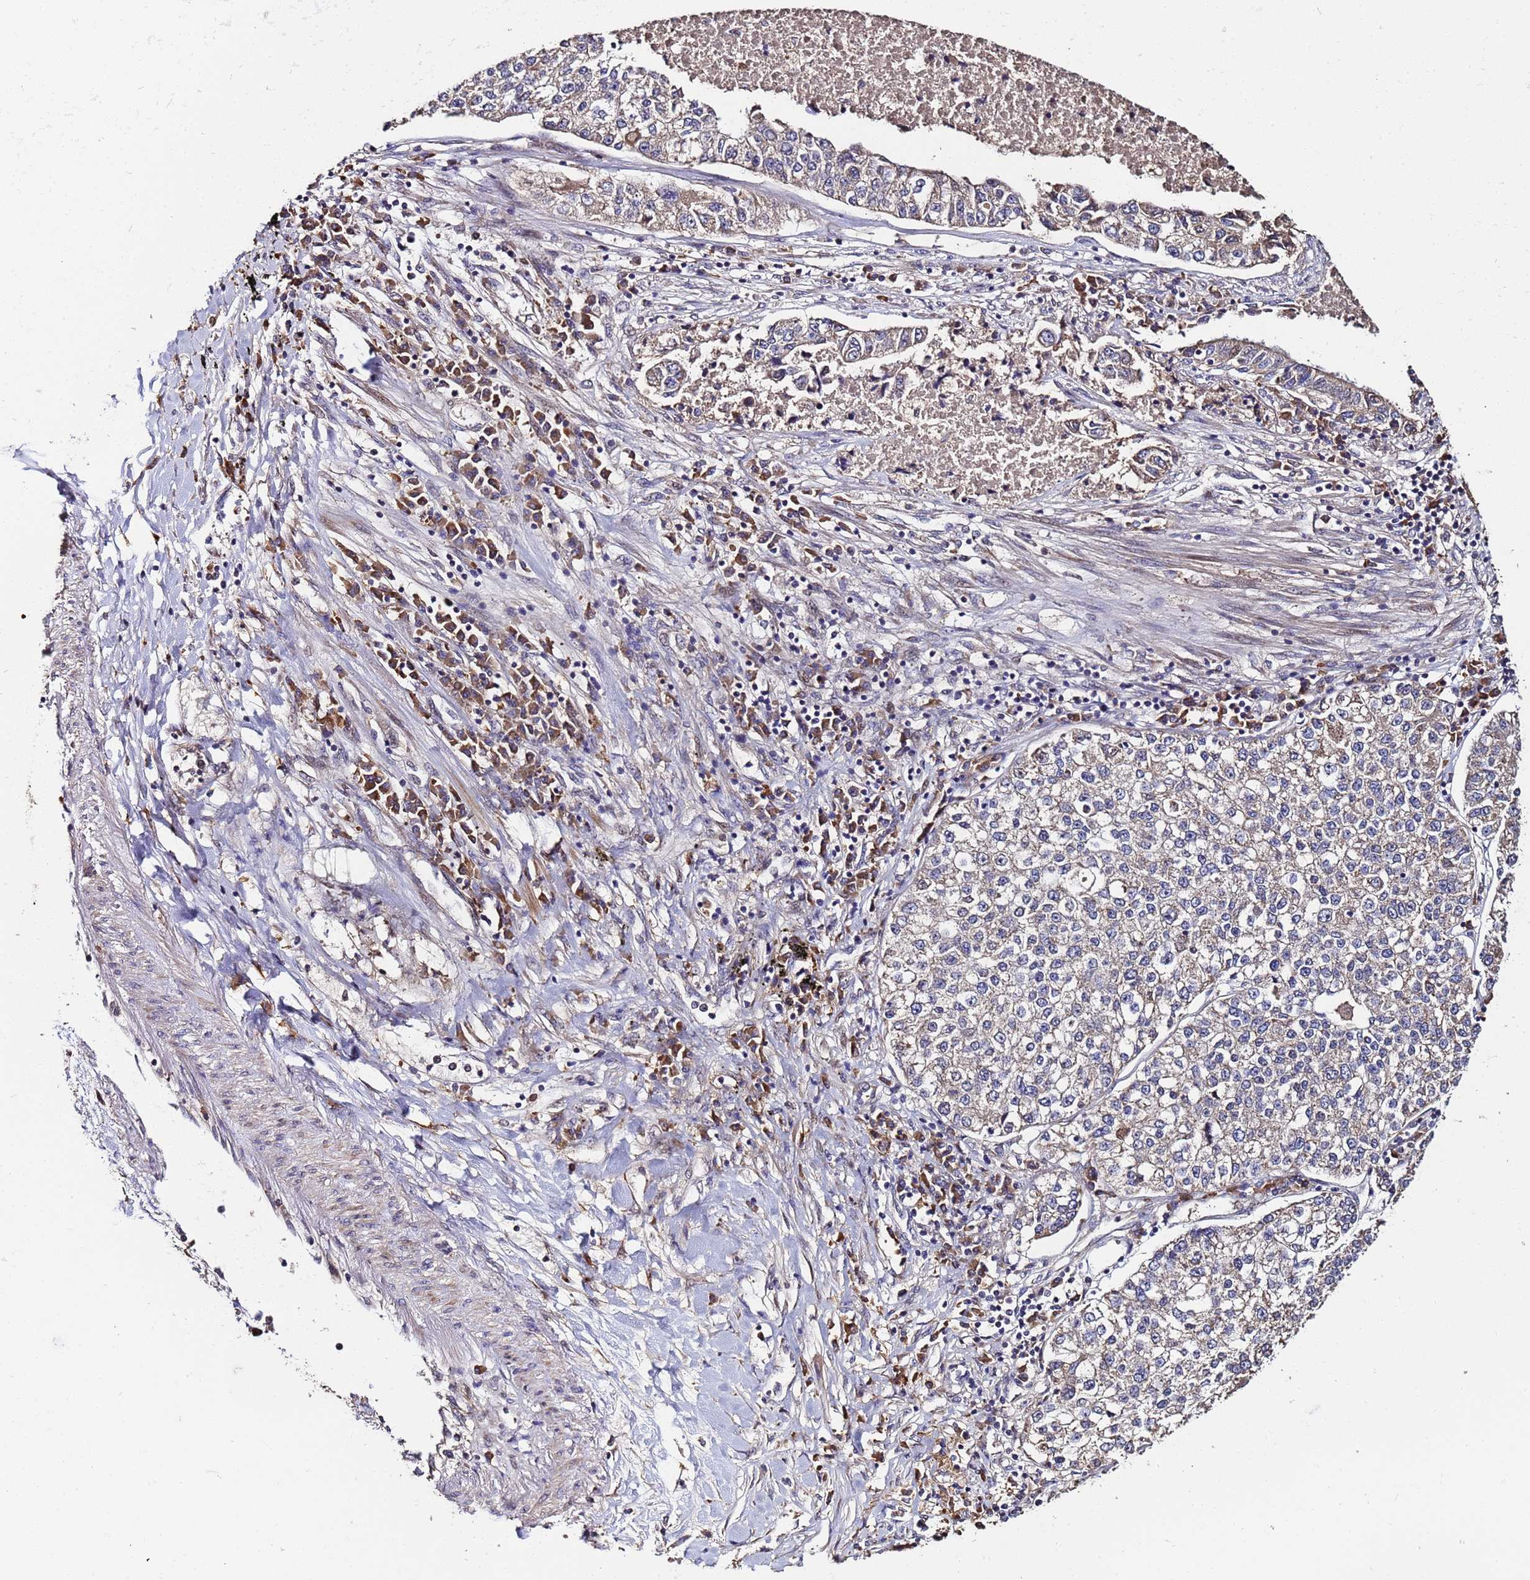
{"staining": {"intensity": "moderate", "quantity": "<25%", "location": "cytoplasmic/membranous"}, "tissue": "lung cancer", "cell_type": "Tumor cells", "image_type": "cancer", "snomed": [{"axis": "morphology", "description": "Adenocarcinoma, NOS"}, {"axis": "topography", "description": "Lung"}], "caption": "This micrograph demonstrates immunohistochemistry (IHC) staining of human lung cancer (adenocarcinoma), with low moderate cytoplasmic/membranous expression in about <25% of tumor cells.", "gene": "WNK4", "patient": {"sex": "male", "age": 49}}